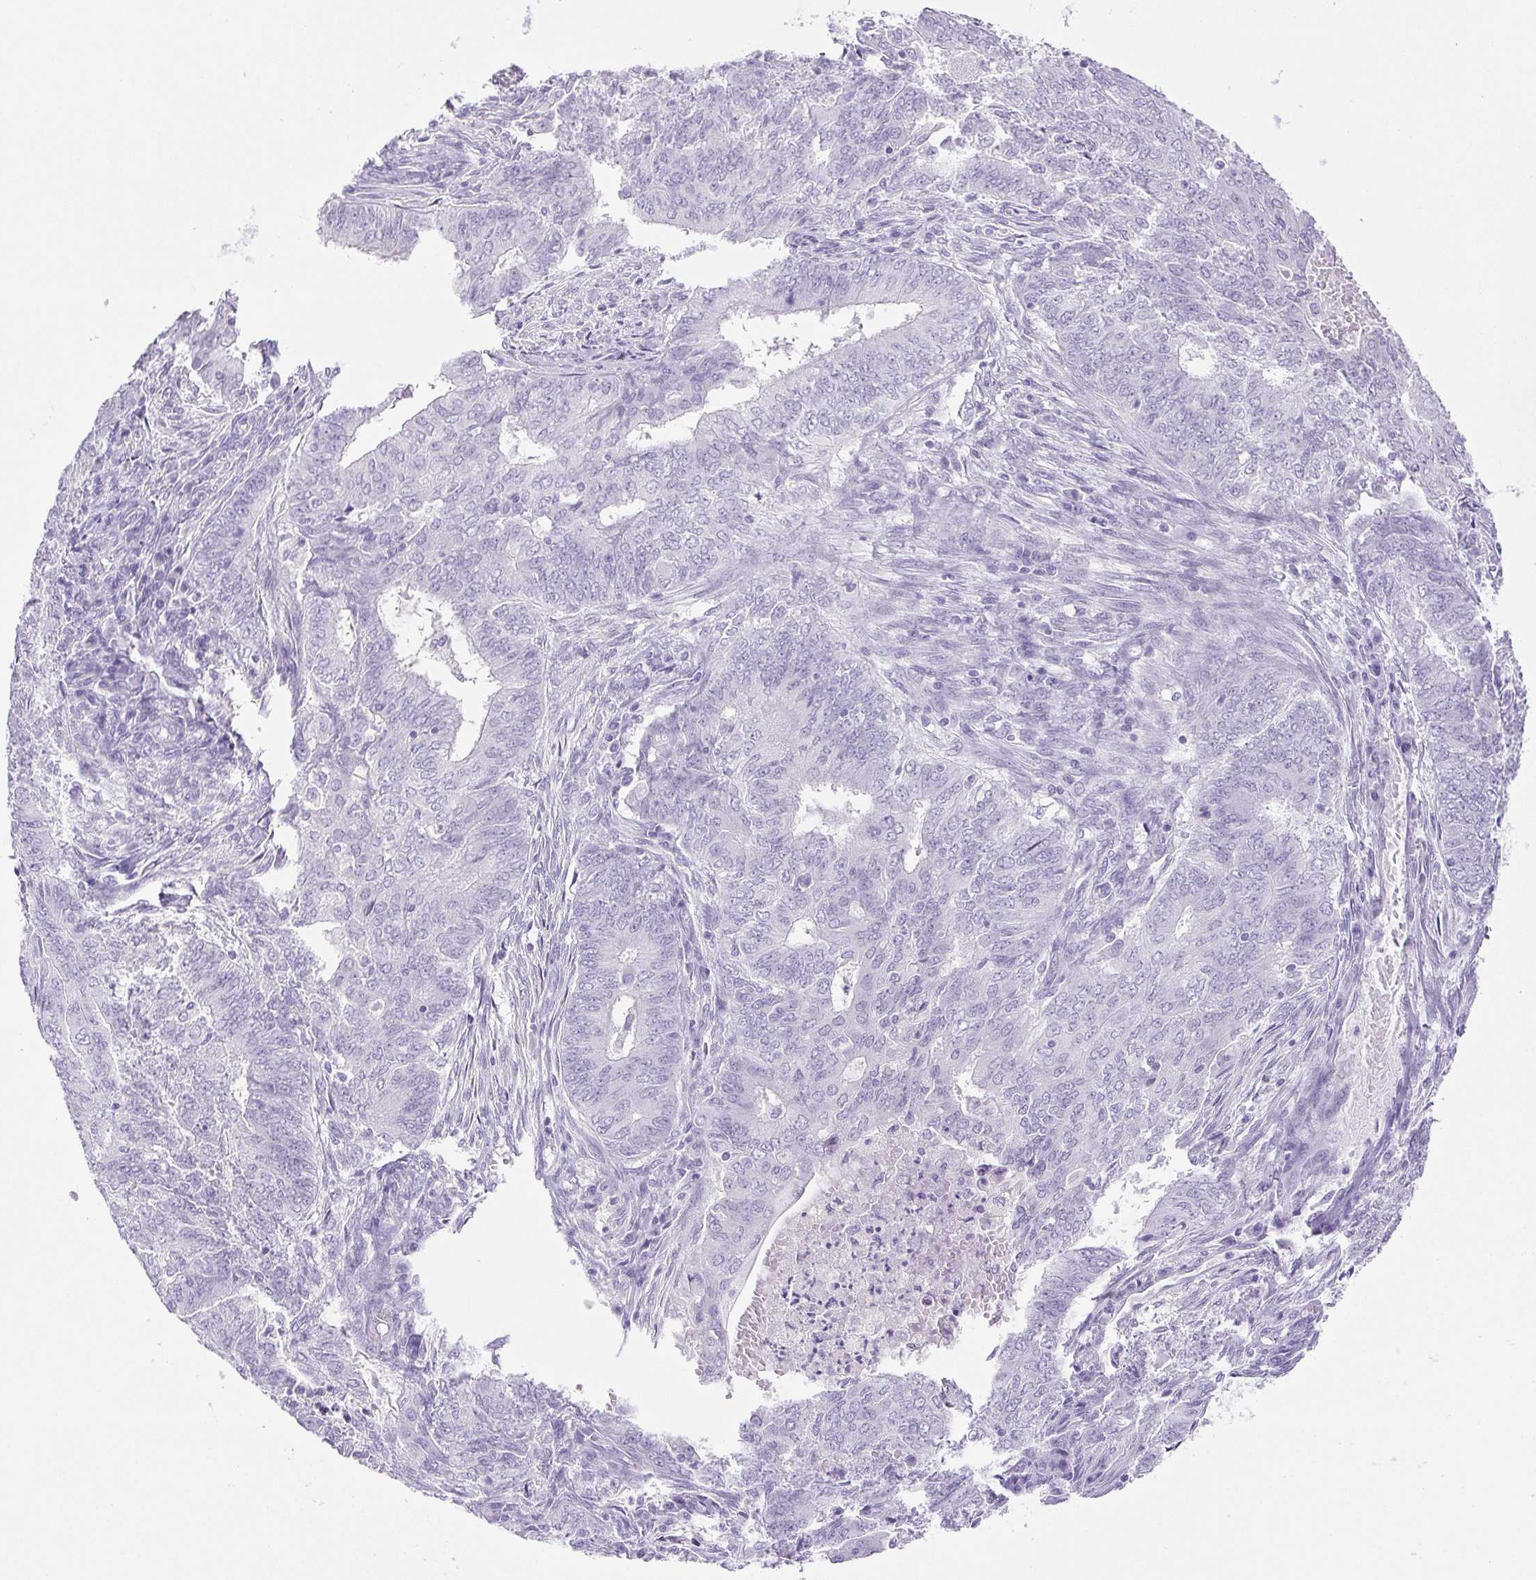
{"staining": {"intensity": "negative", "quantity": "none", "location": "none"}, "tissue": "endometrial cancer", "cell_type": "Tumor cells", "image_type": "cancer", "snomed": [{"axis": "morphology", "description": "Adenocarcinoma, NOS"}, {"axis": "topography", "description": "Endometrium"}], "caption": "The photomicrograph exhibits no significant positivity in tumor cells of endometrial cancer.", "gene": "HLA-G", "patient": {"sex": "female", "age": 62}}